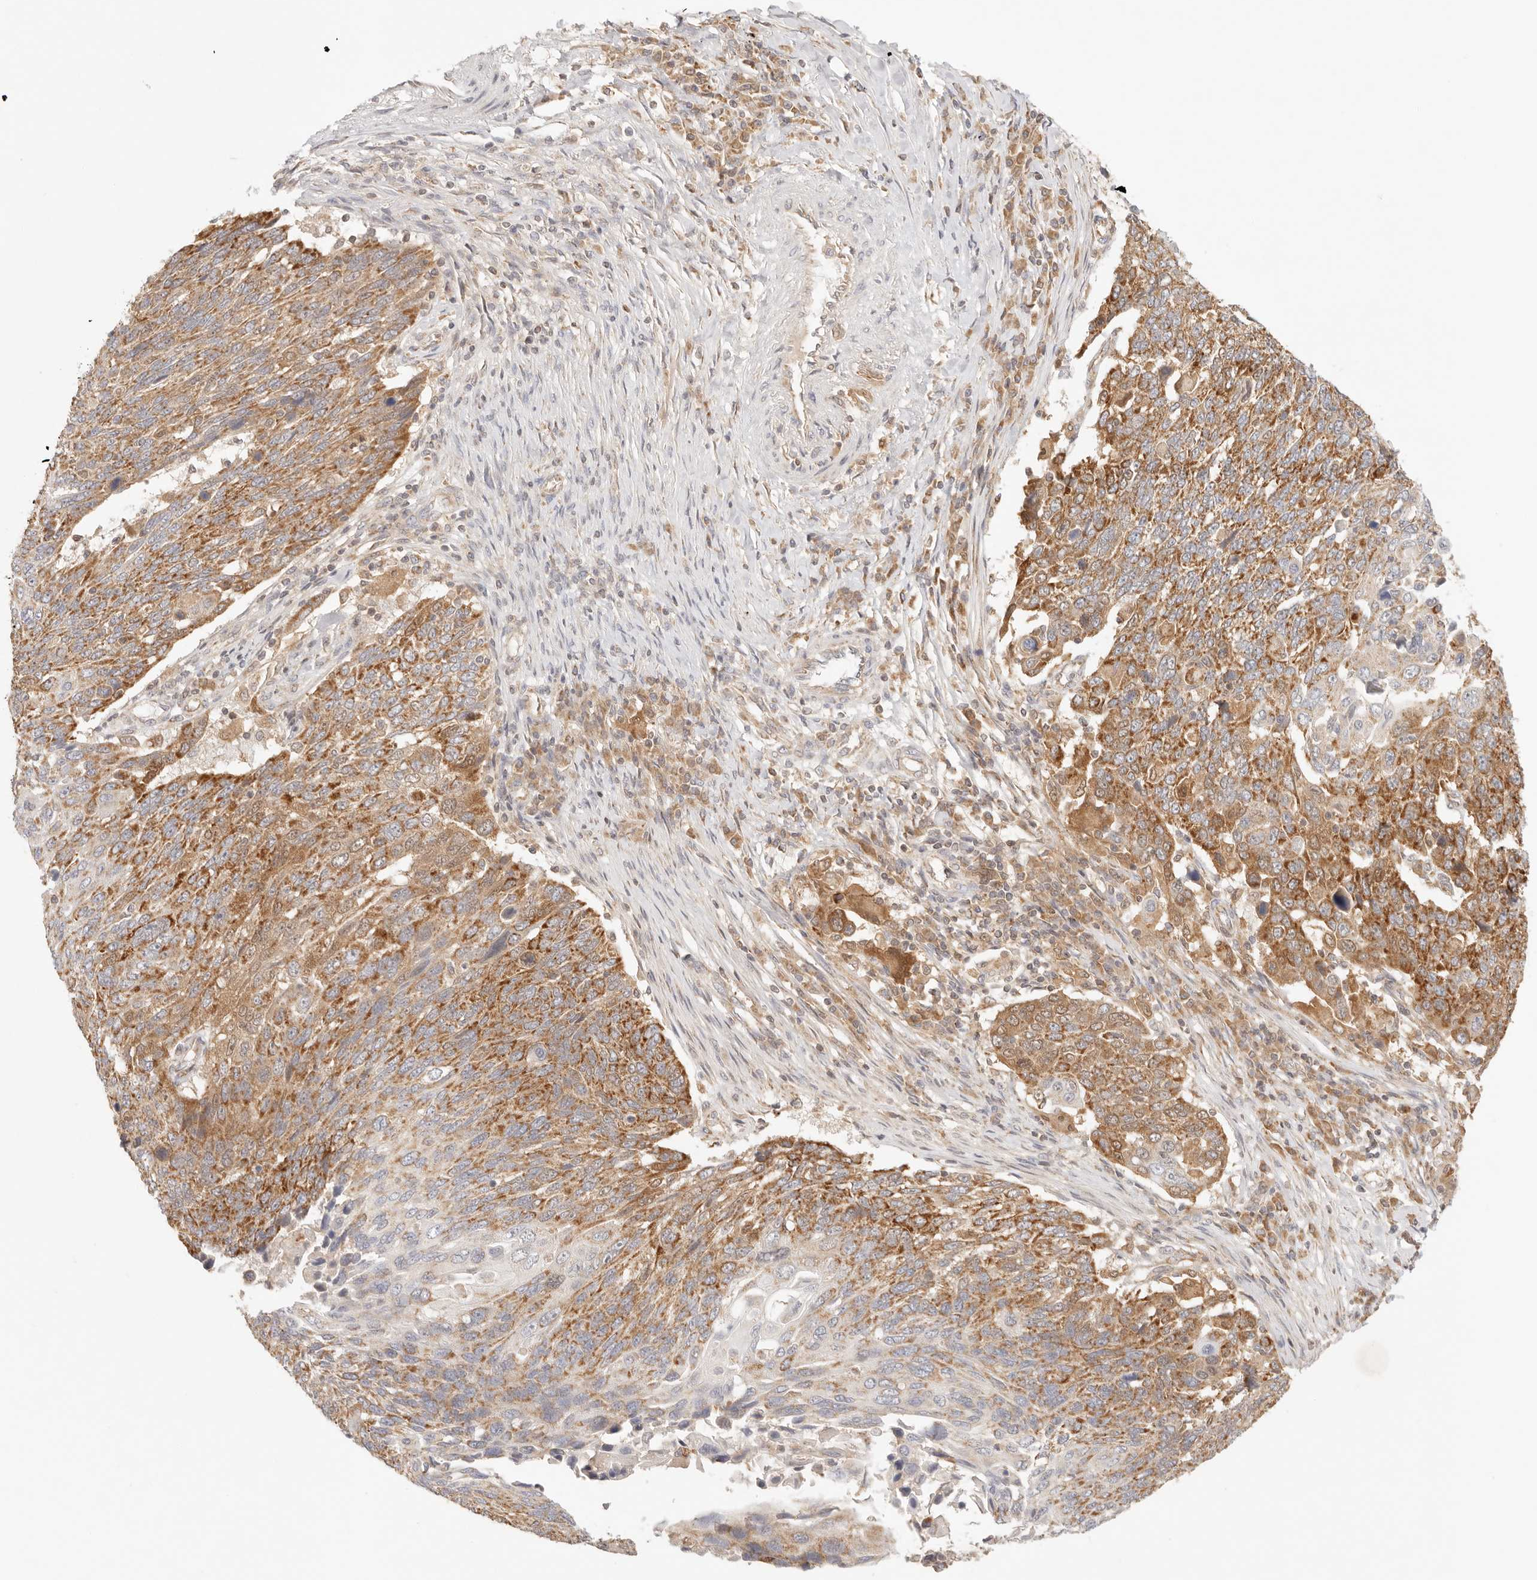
{"staining": {"intensity": "moderate", "quantity": ">75%", "location": "cytoplasmic/membranous"}, "tissue": "lung cancer", "cell_type": "Tumor cells", "image_type": "cancer", "snomed": [{"axis": "morphology", "description": "Squamous cell carcinoma, NOS"}, {"axis": "topography", "description": "Lung"}], "caption": "Tumor cells demonstrate medium levels of moderate cytoplasmic/membranous positivity in about >75% of cells in human lung cancer. The staining was performed using DAB to visualize the protein expression in brown, while the nuclei were stained in blue with hematoxylin (Magnification: 20x).", "gene": "COA6", "patient": {"sex": "male", "age": 66}}